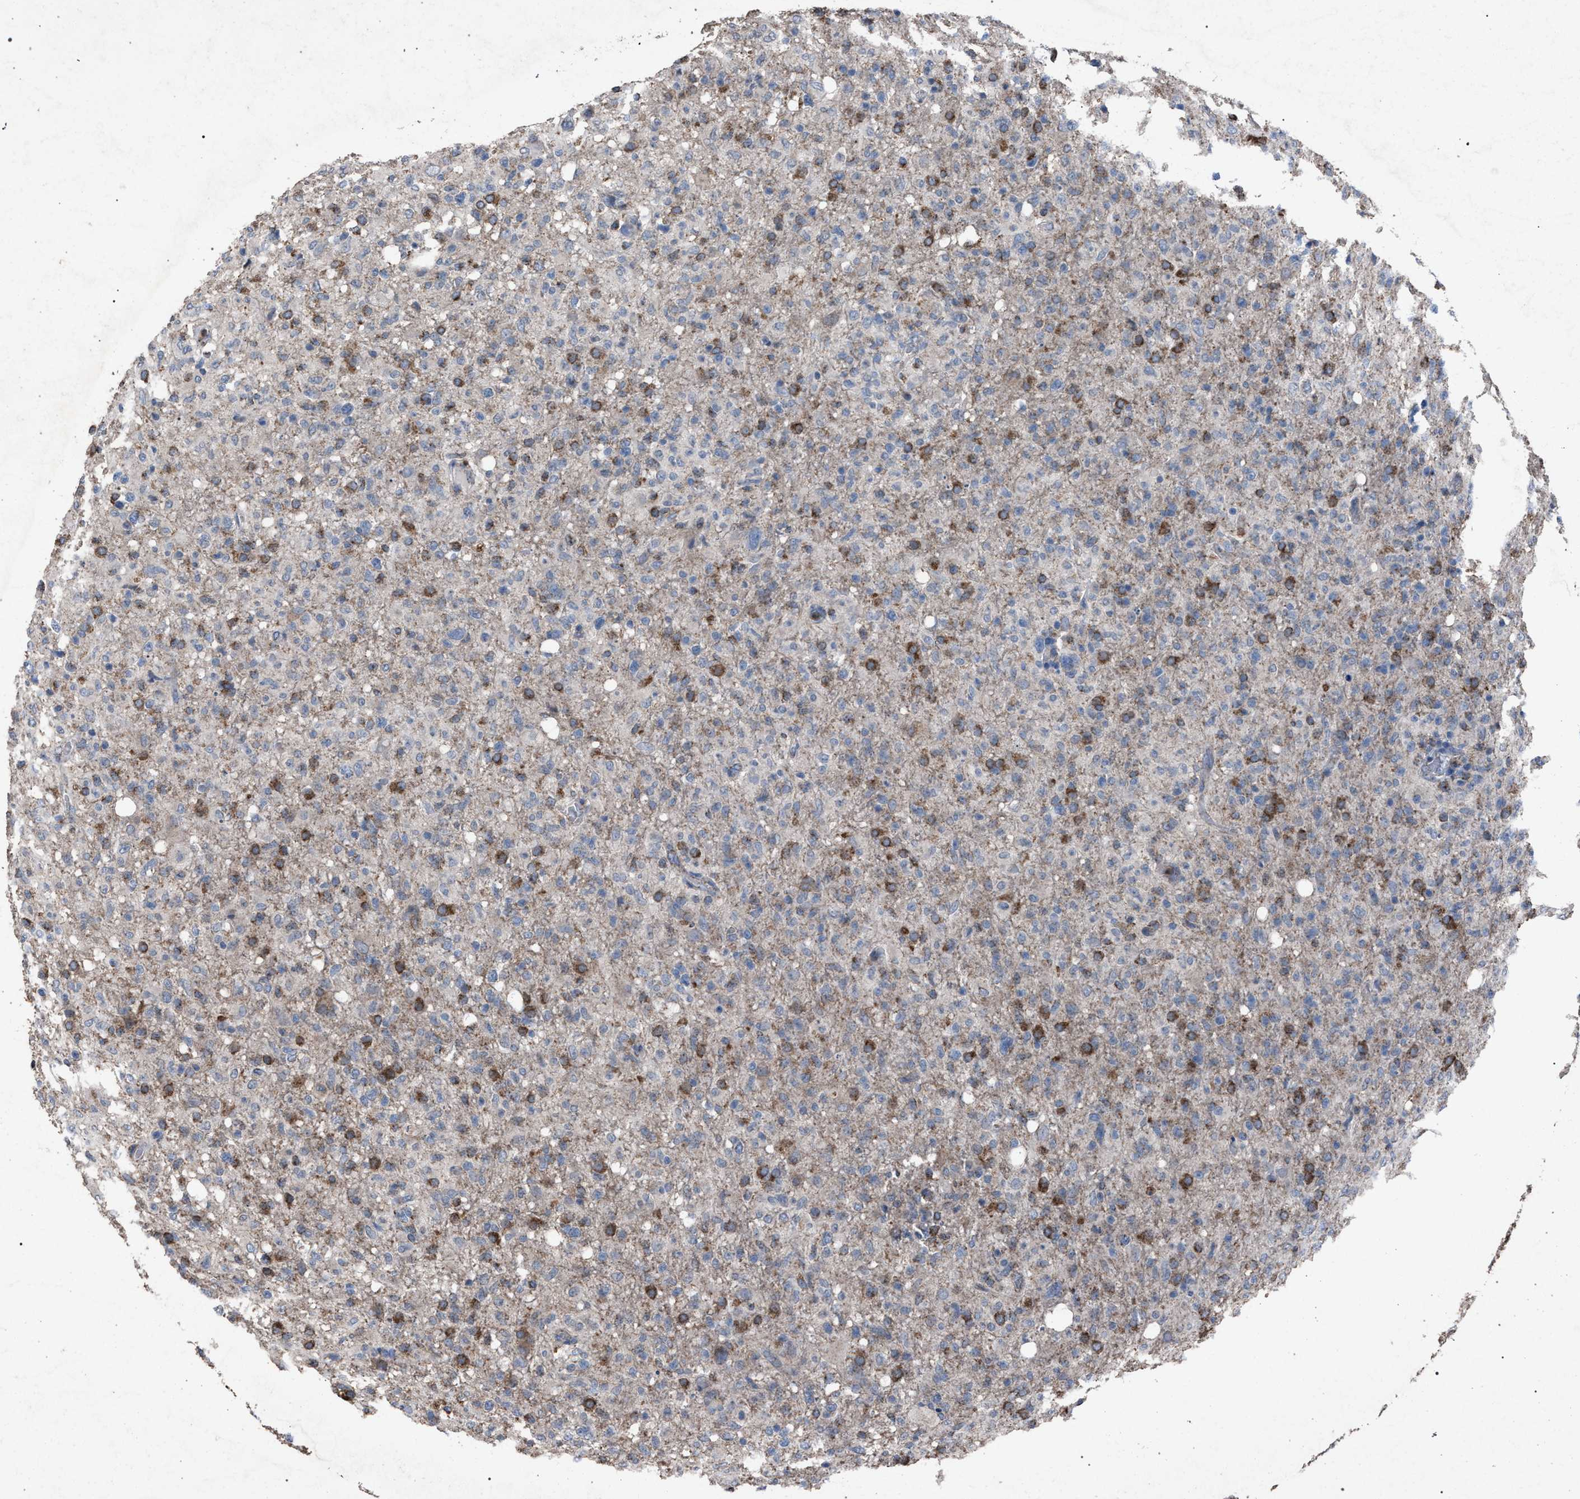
{"staining": {"intensity": "moderate", "quantity": "25%-75%", "location": "cytoplasmic/membranous"}, "tissue": "glioma", "cell_type": "Tumor cells", "image_type": "cancer", "snomed": [{"axis": "morphology", "description": "Glioma, malignant, High grade"}, {"axis": "topography", "description": "Brain"}], "caption": "This histopathology image demonstrates malignant glioma (high-grade) stained with IHC to label a protein in brown. The cytoplasmic/membranous of tumor cells show moderate positivity for the protein. Nuclei are counter-stained blue.", "gene": "HSD17B4", "patient": {"sex": "female", "age": 57}}